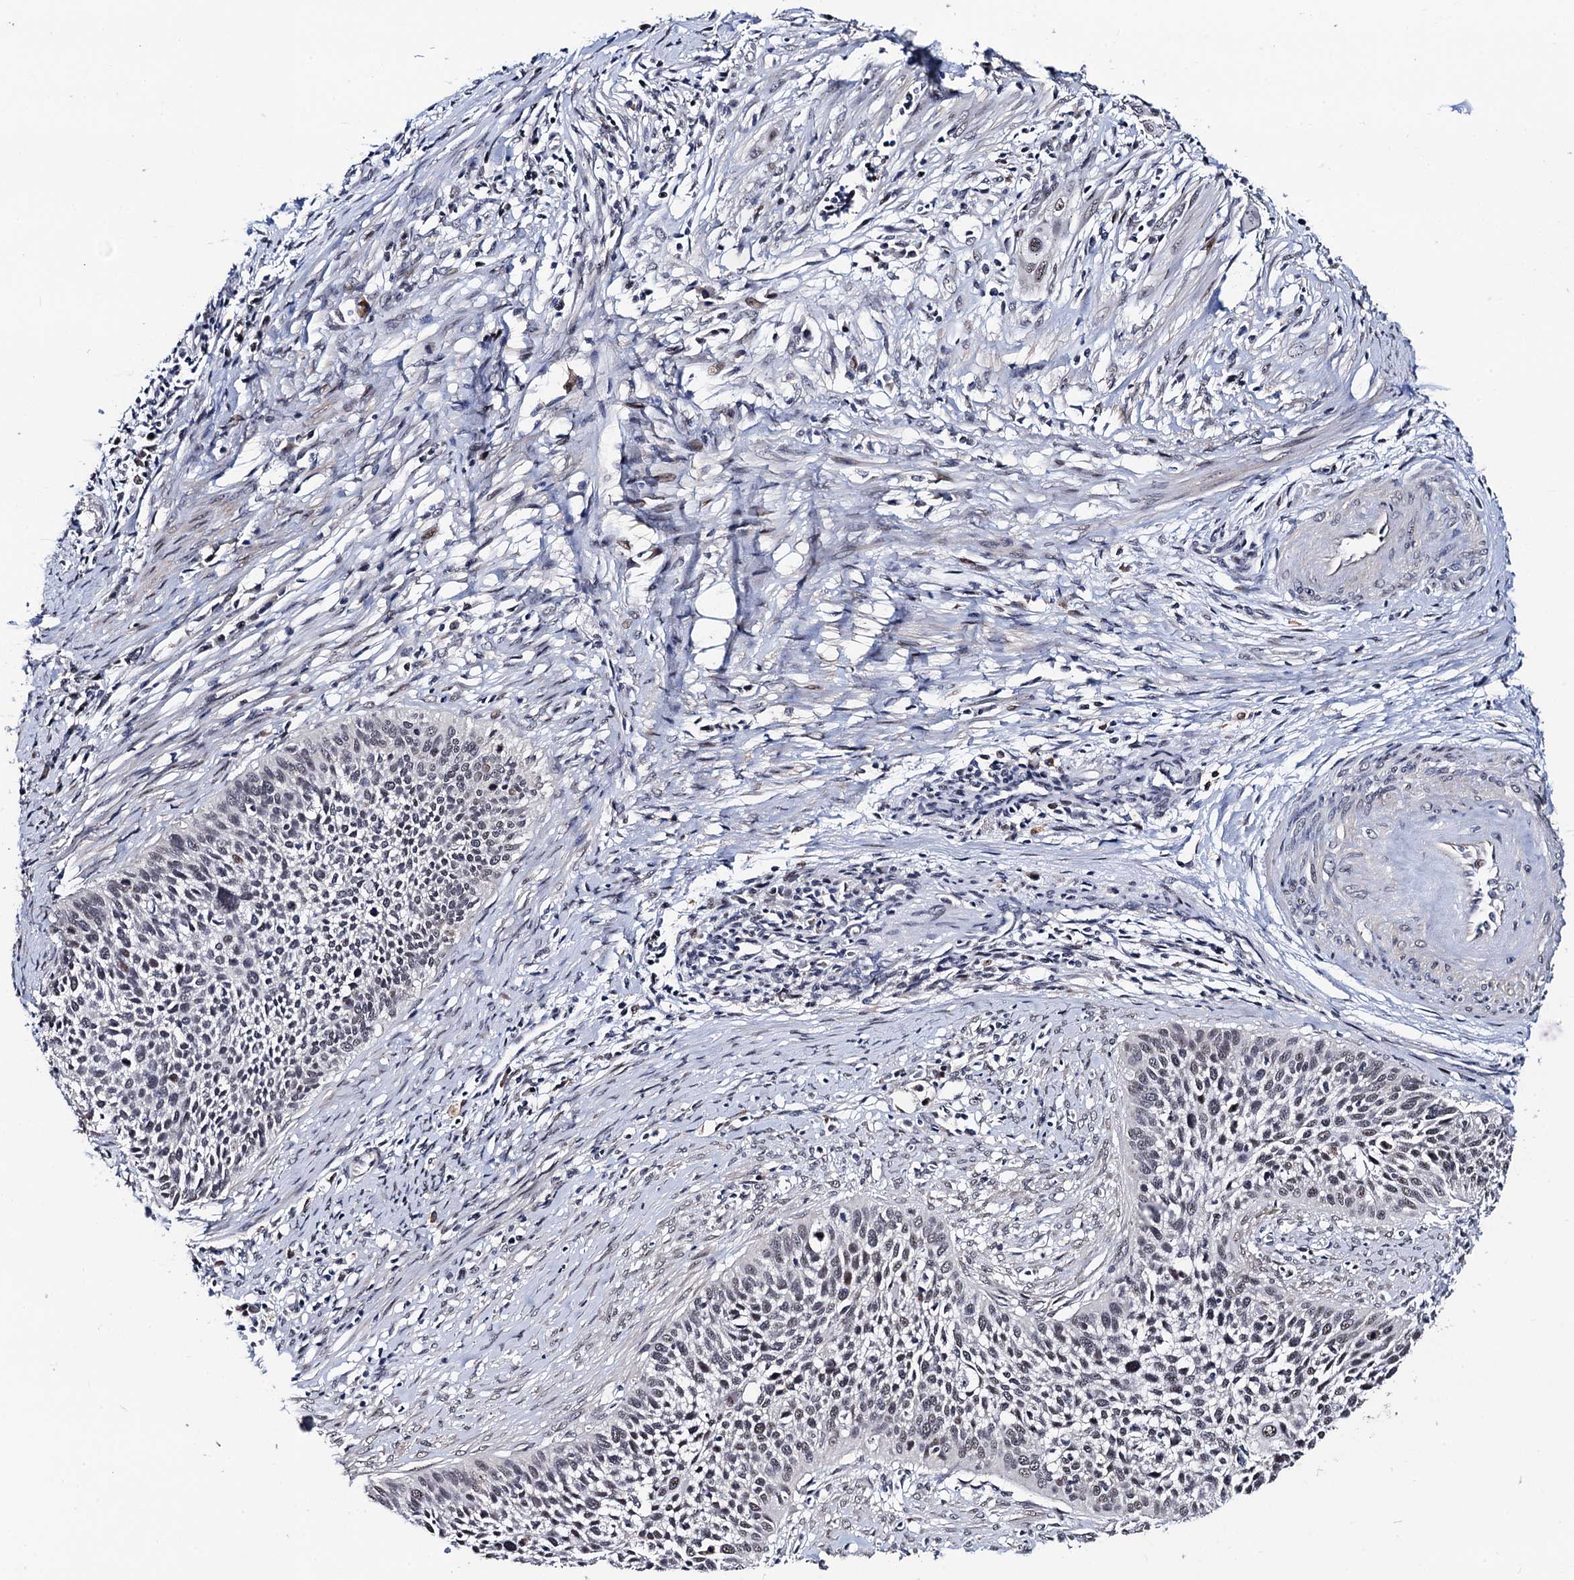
{"staining": {"intensity": "moderate", "quantity": "<25%", "location": "nuclear"}, "tissue": "cervical cancer", "cell_type": "Tumor cells", "image_type": "cancer", "snomed": [{"axis": "morphology", "description": "Squamous cell carcinoma, NOS"}, {"axis": "topography", "description": "Cervix"}], "caption": "Cervical cancer was stained to show a protein in brown. There is low levels of moderate nuclear positivity in approximately <25% of tumor cells.", "gene": "FAM222A", "patient": {"sex": "female", "age": 34}}